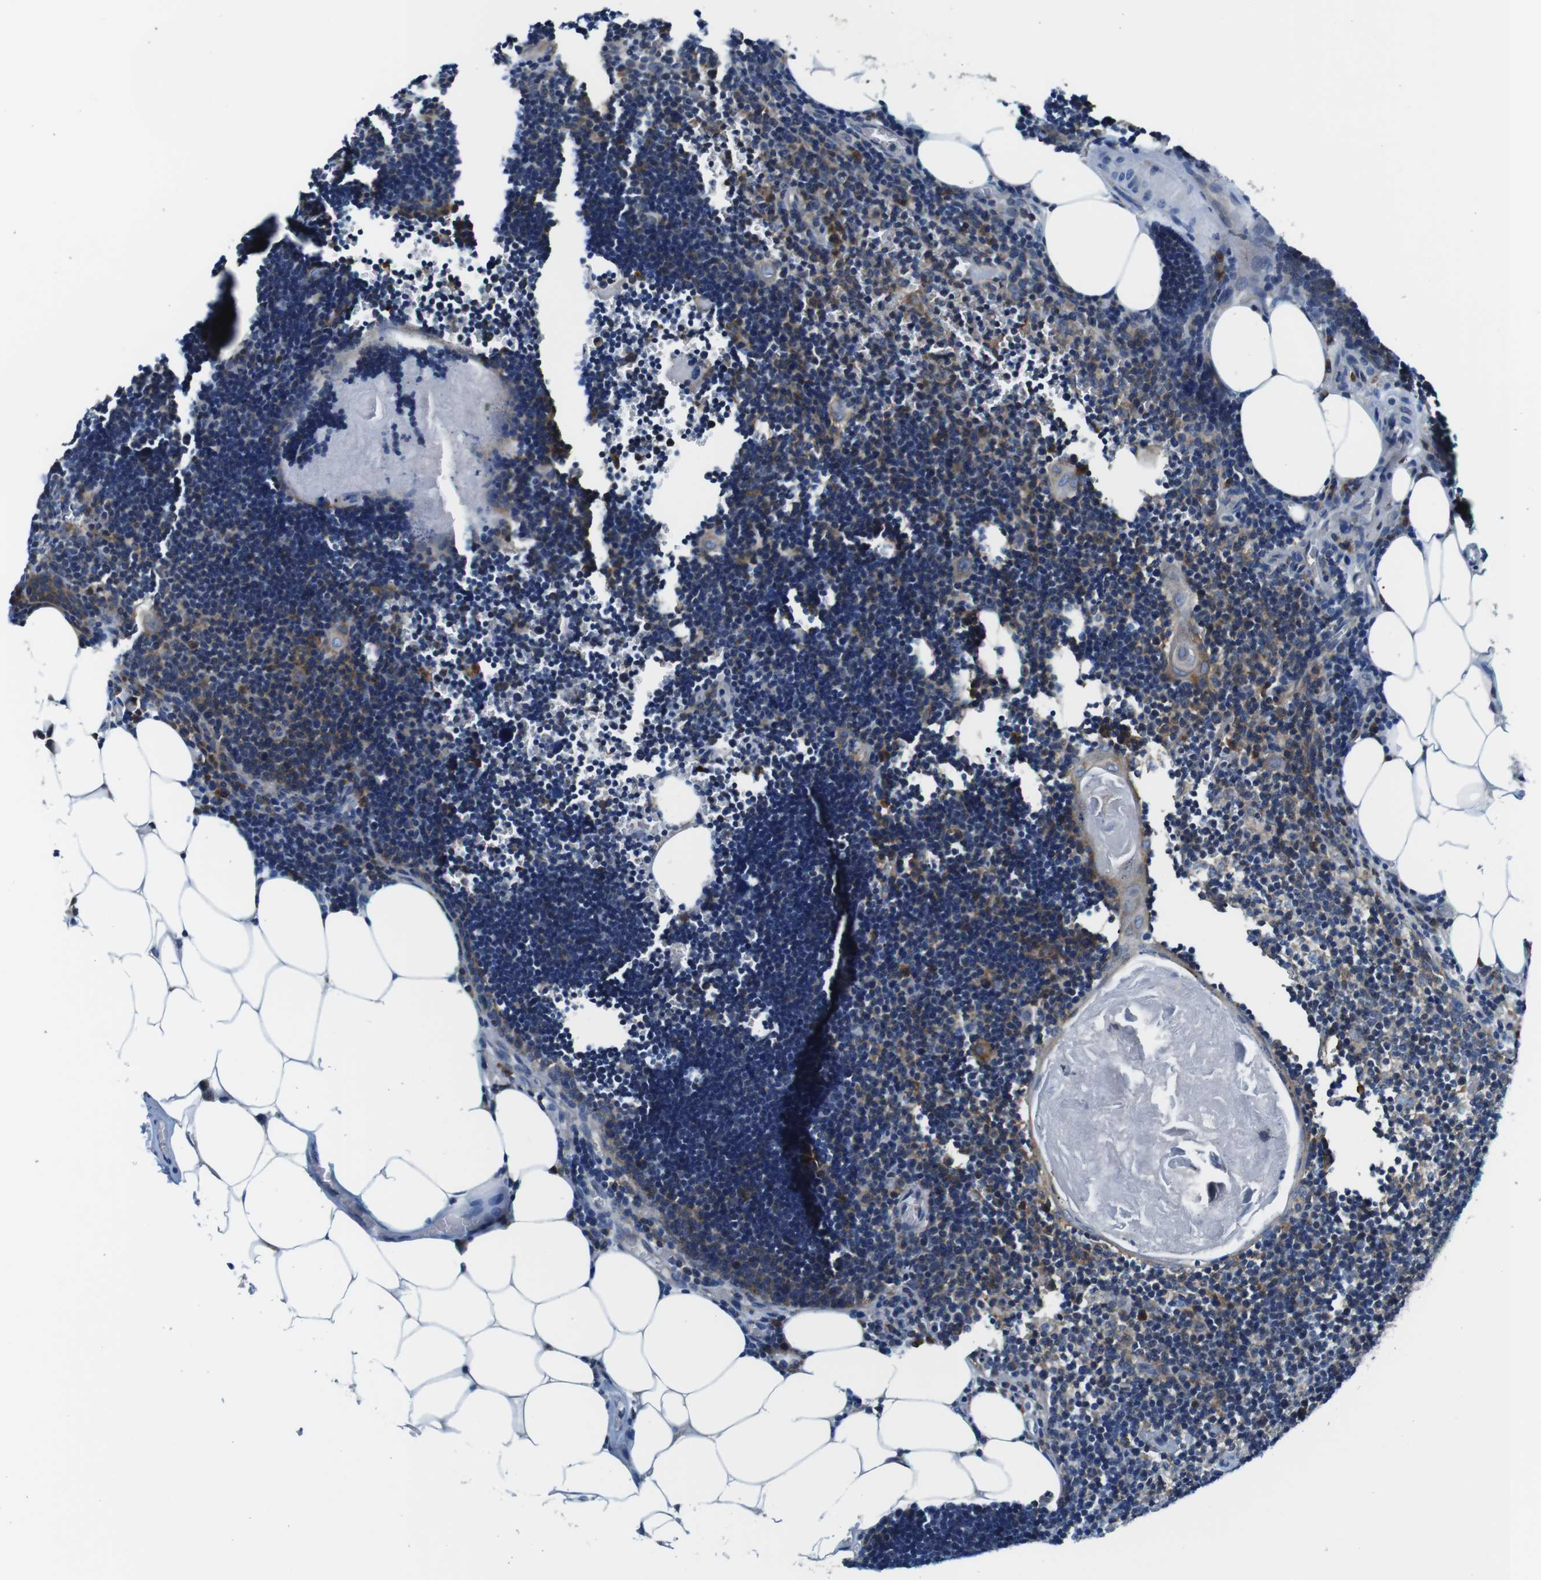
{"staining": {"intensity": "moderate", "quantity": ">75%", "location": "cytoplasmic/membranous"}, "tissue": "lymph node", "cell_type": "Germinal center cells", "image_type": "normal", "snomed": [{"axis": "morphology", "description": "Normal tissue, NOS"}, {"axis": "topography", "description": "Lymph node"}], "caption": "Human lymph node stained with a brown dye reveals moderate cytoplasmic/membranous positive expression in approximately >75% of germinal center cells.", "gene": "EIF2B5", "patient": {"sex": "male", "age": 33}}